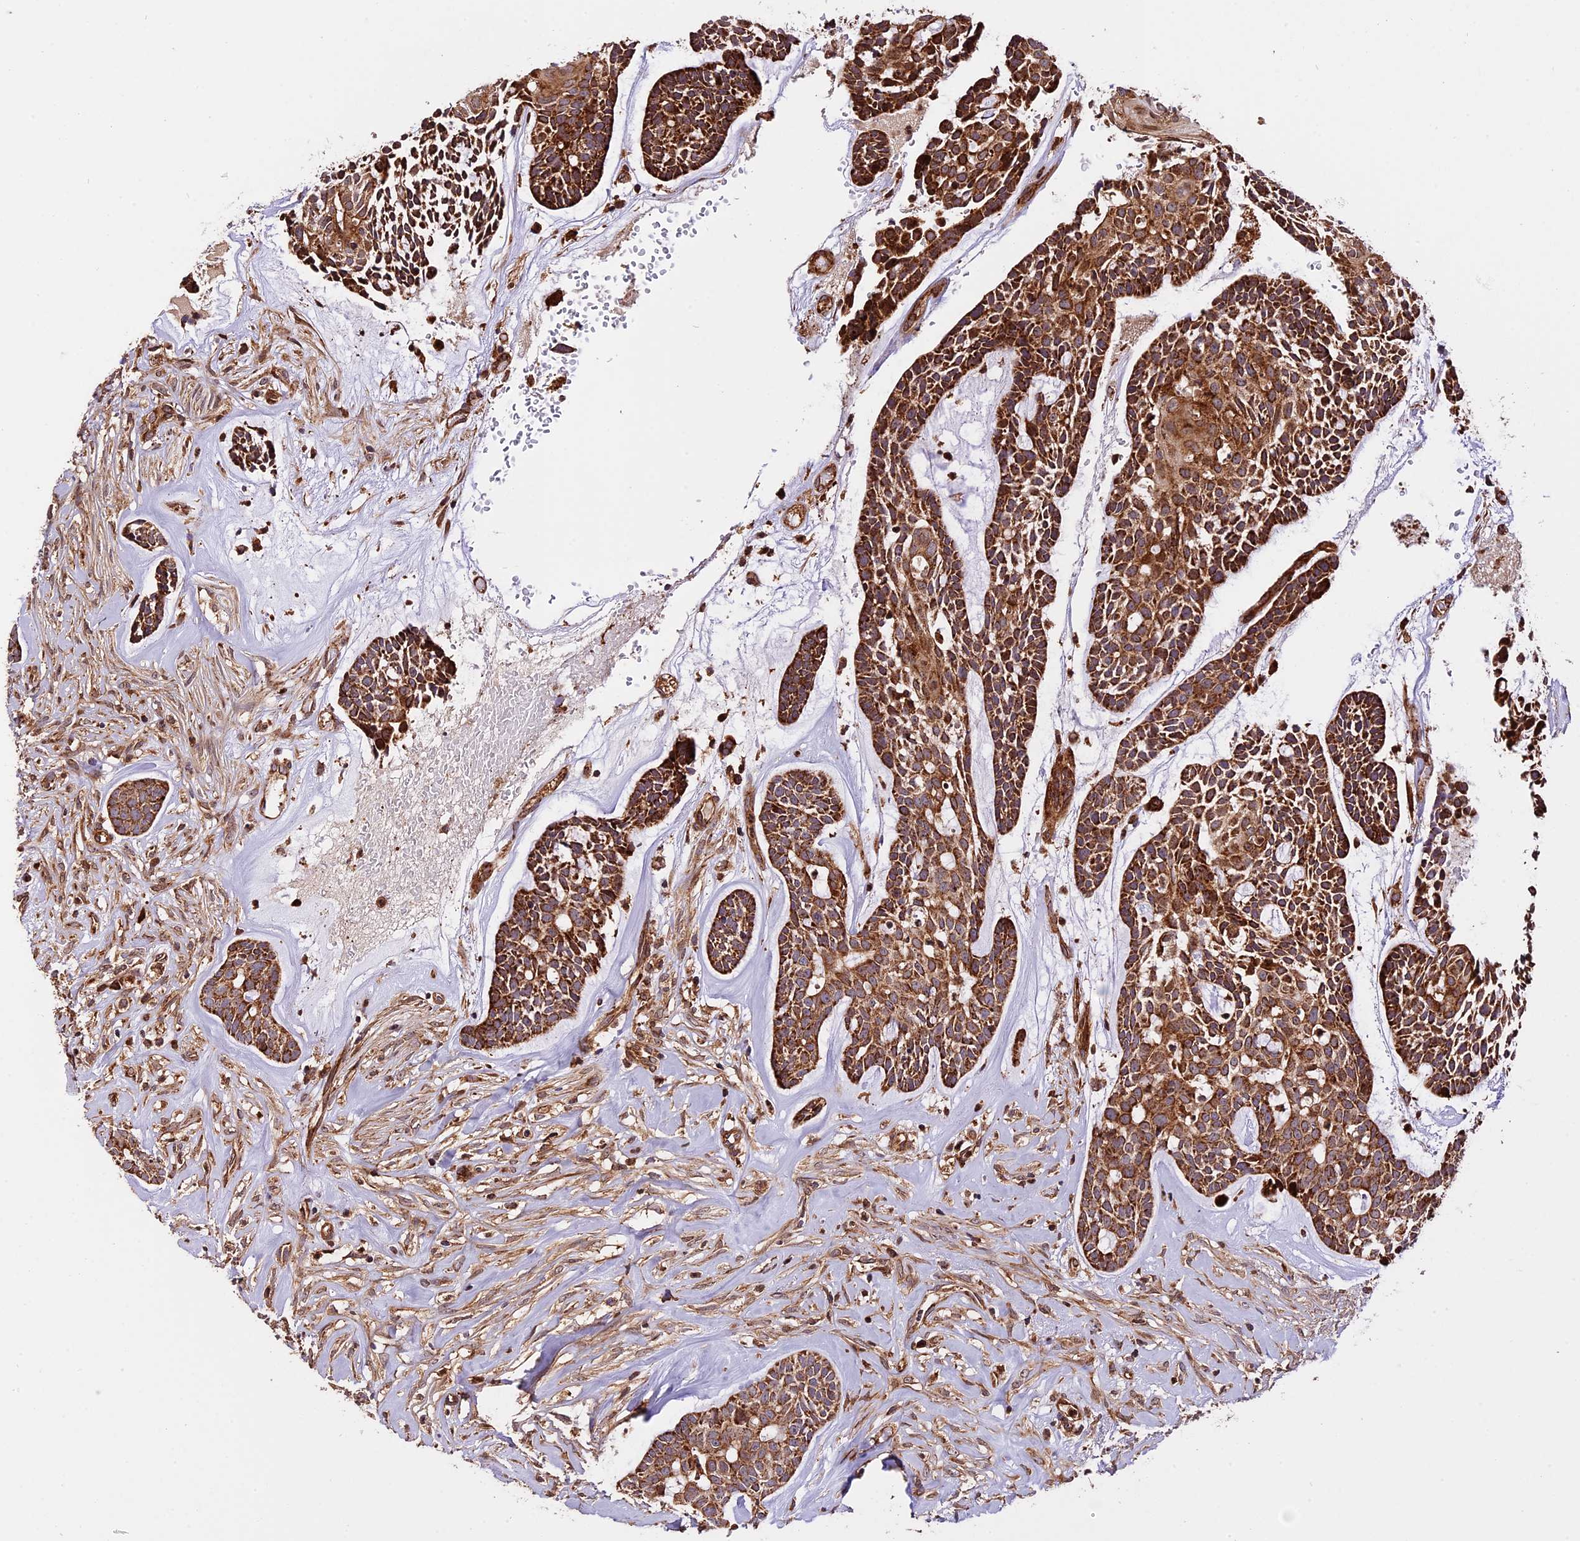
{"staining": {"intensity": "strong", "quantity": ">75%", "location": "cytoplasmic/membranous"}, "tissue": "head and neck cancer", "cell_type": "Tumor cells", "image_type": "cancer", "snomed": [{"axis": "morphology", "description": "Normal tissue, NOS"}, {"axis": "morphology", "description": "Adenocarcinoma, NOS"}, {"axis": "topography", "description": "Subcutis"}, {"axis": "topography", "description": "Nasopharynx"}, {"axis": "topography", "description": "Head-Neck"}], "caption": "Head and neck cancer (adenocarcinoma) stained for a protein reveals strong cytoplasmic/membranous positivity in tumor cells.", "gene": "HERPUD1", "patient": {"sex": "female", "age": 73}}